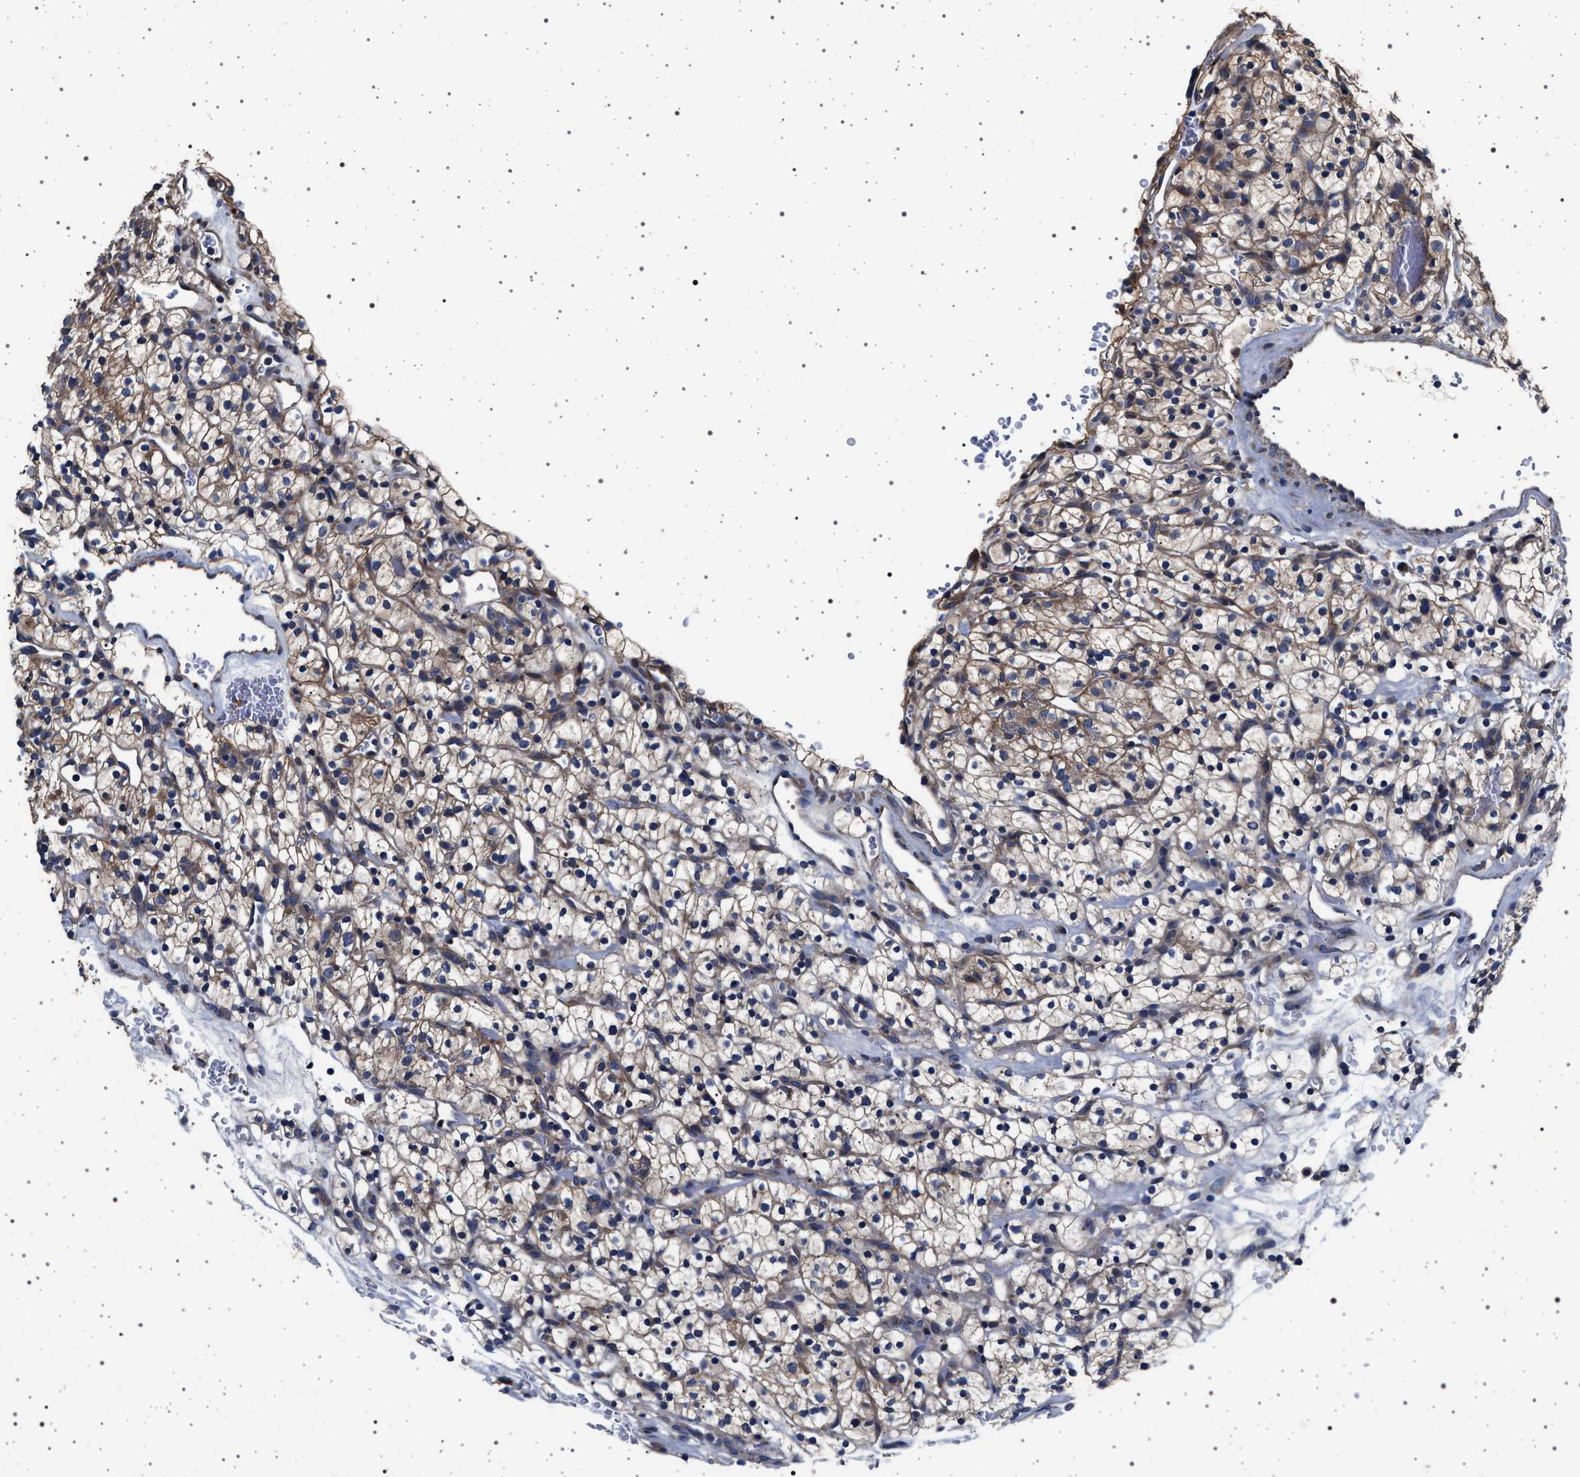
{"staining": {"intensity": "weak", "quantity": ">75%", "location": "cytoplasmic/membranous"}, "tissue": "renal cancer", "cell_type": "Tumor cells", "image_type": "cancer", "snomed": [{"axis": "morphology", "description": "Adenocarcinoma, NOS"}, {"axis": "topography", "description": "Kidney"}], "caption": "Tumor cells demonstrate low levels of weak cytoplasmic/membranous expression in approximately >75% of cells in adenocarcinoma (renal). The staining was performed using DAB (3,3'-diaminobenzidine) to visualize the protein expression in brown, while the nuclei were stained in blue with hematoxylin (Magnification: 20x).", "gene": "MAP3K2", "patient": {"sex": "female", "age": 57}}